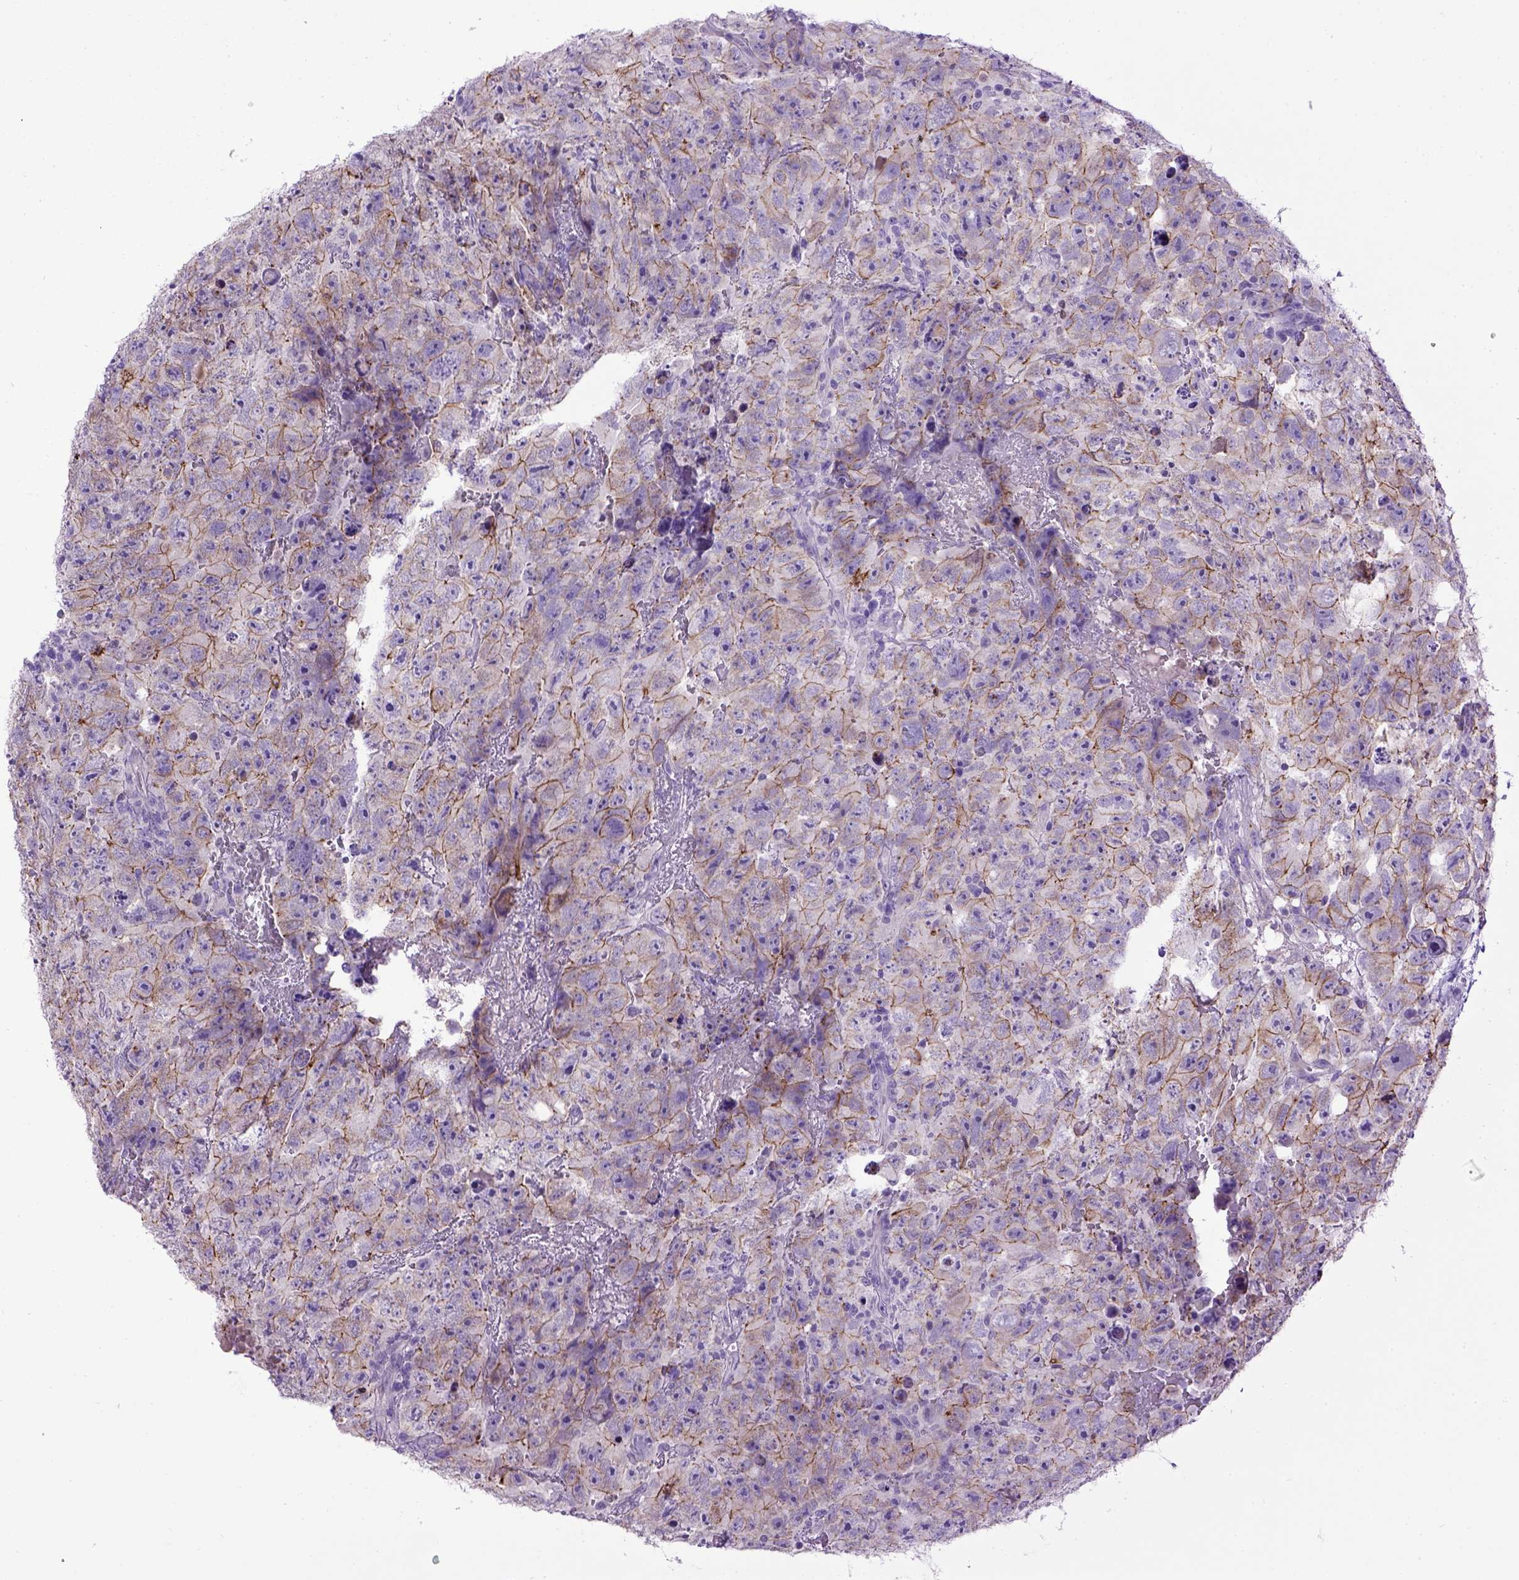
{"staining": {"intensity": "moderate", "quantity": "25%-75%", "location": "cytoplasmic/membranous"}, "tissue": "testis cancer", "cell_type": "Tumor cells", "image_type": "cancer", "snomed": [{"axis": "morphology", "description": "Carcinoma, Embryonal, NOS"}, {"axis": "topography", "description": "Testis"}], "caption": "Immunohistochemistry (IHC) of human embryonal carcinoma (testis) shows medium levels of moderate cytoplasmic/membranous expression in about 25%-75% of tumor cells. The staining is performed using DAB (3,3'-diaminobenzidine) brown chromogen to label protein expression. The nuclei are counter-stained blue using hematoxylin.", "gene": "CDH1", "patient": {"sex": "male", "age": 24}}